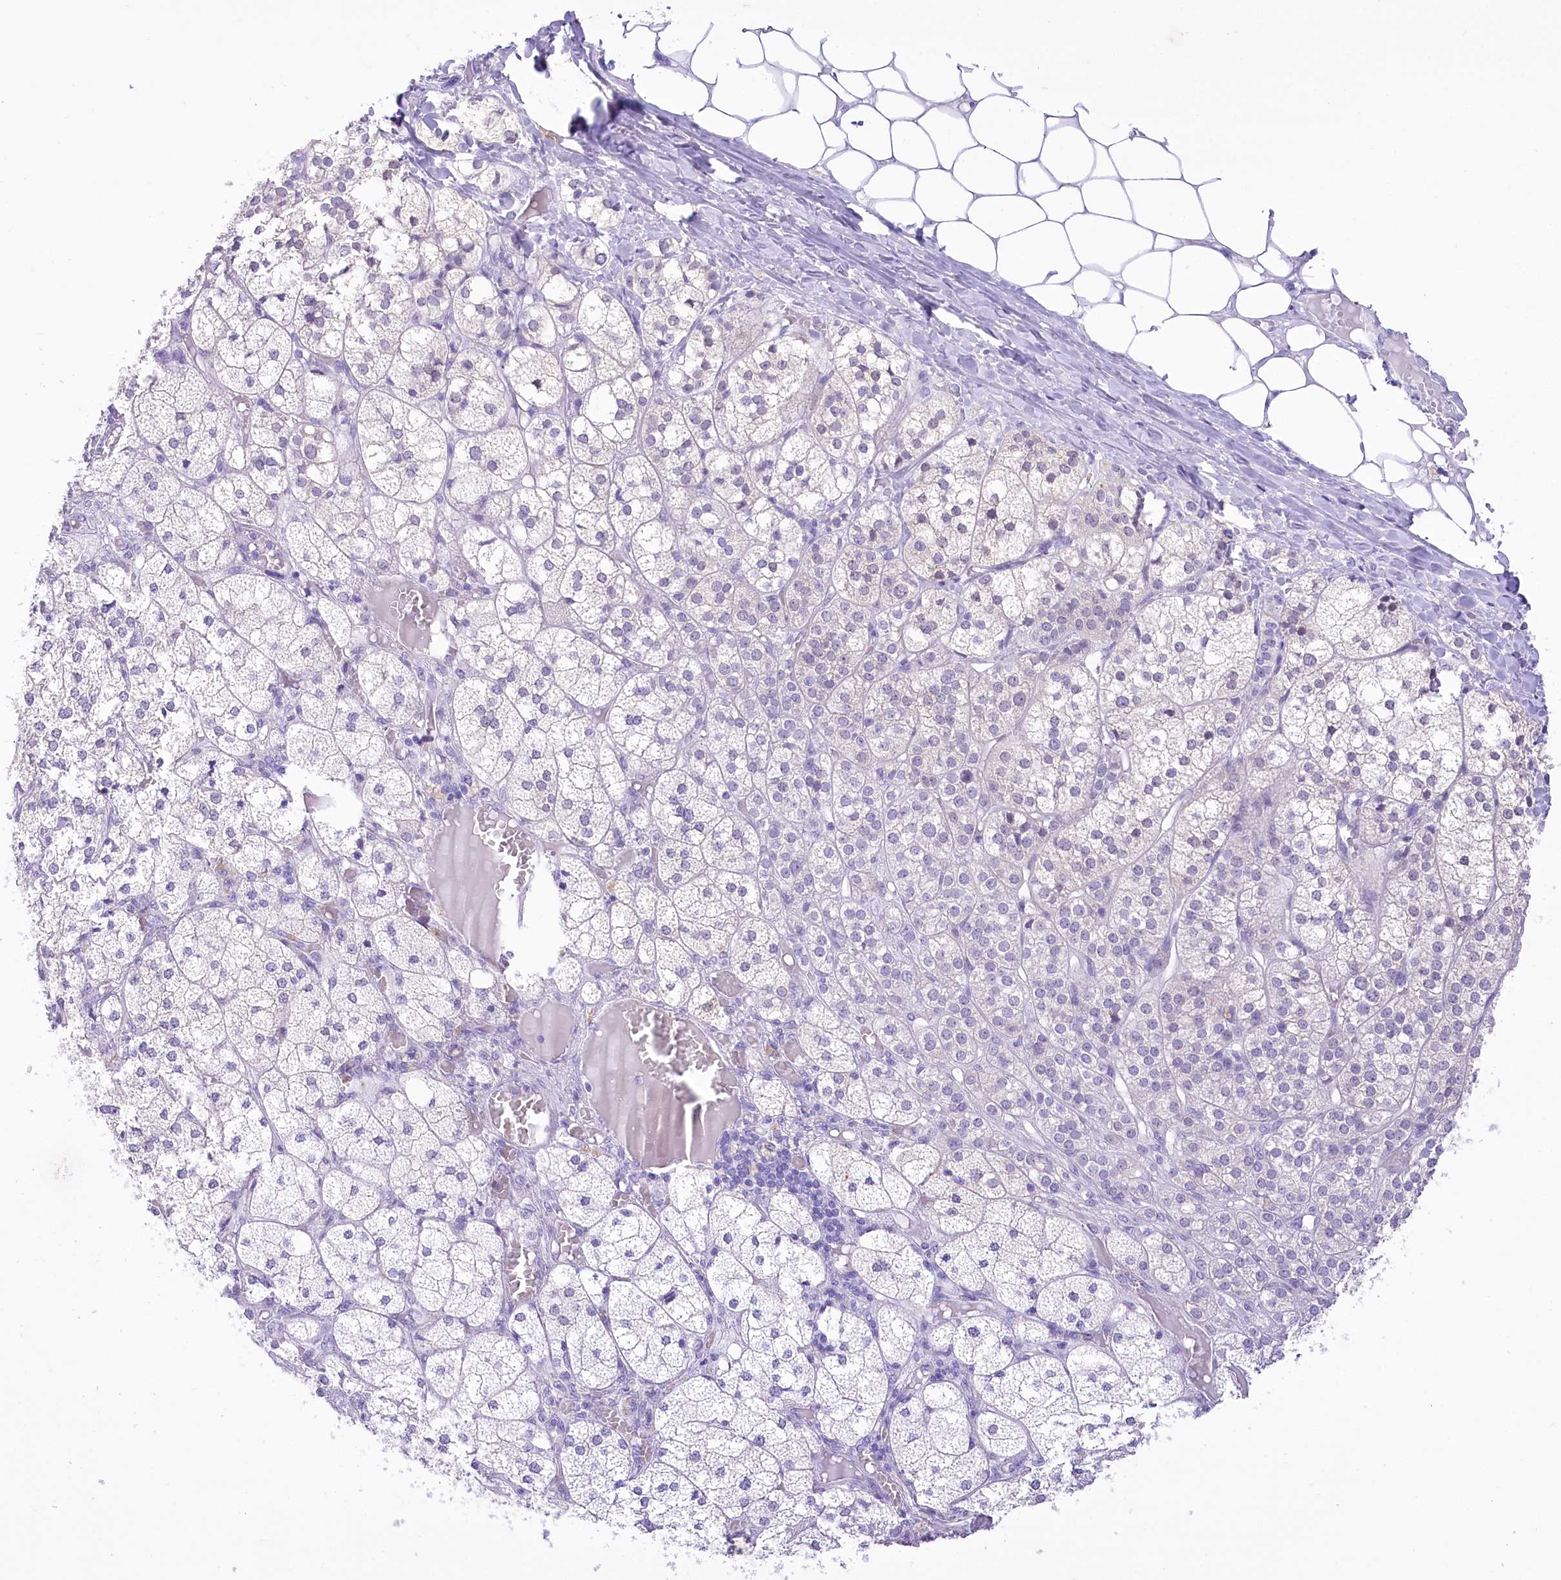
{"staining": {"intensity": "negative", "quantity": "none", "location": "none"}, "tissue": "adrenal gland", "cell_type": "Glandular cells", "image_type": "normal", "snomed": [{"axis": "morphology", "description": "Normal tissue, NOS"}, {"axis": "topography", "description": "Adrenal gland"}], "caption": "Image shows no protein positivity in glandular cells of unremarkable adrenal gland. (DAB immunohistochemistry (IHC) with hematoxylin counter stain).", "gene": "PBLD", "patient": {"sex": "female", "age": 61}}